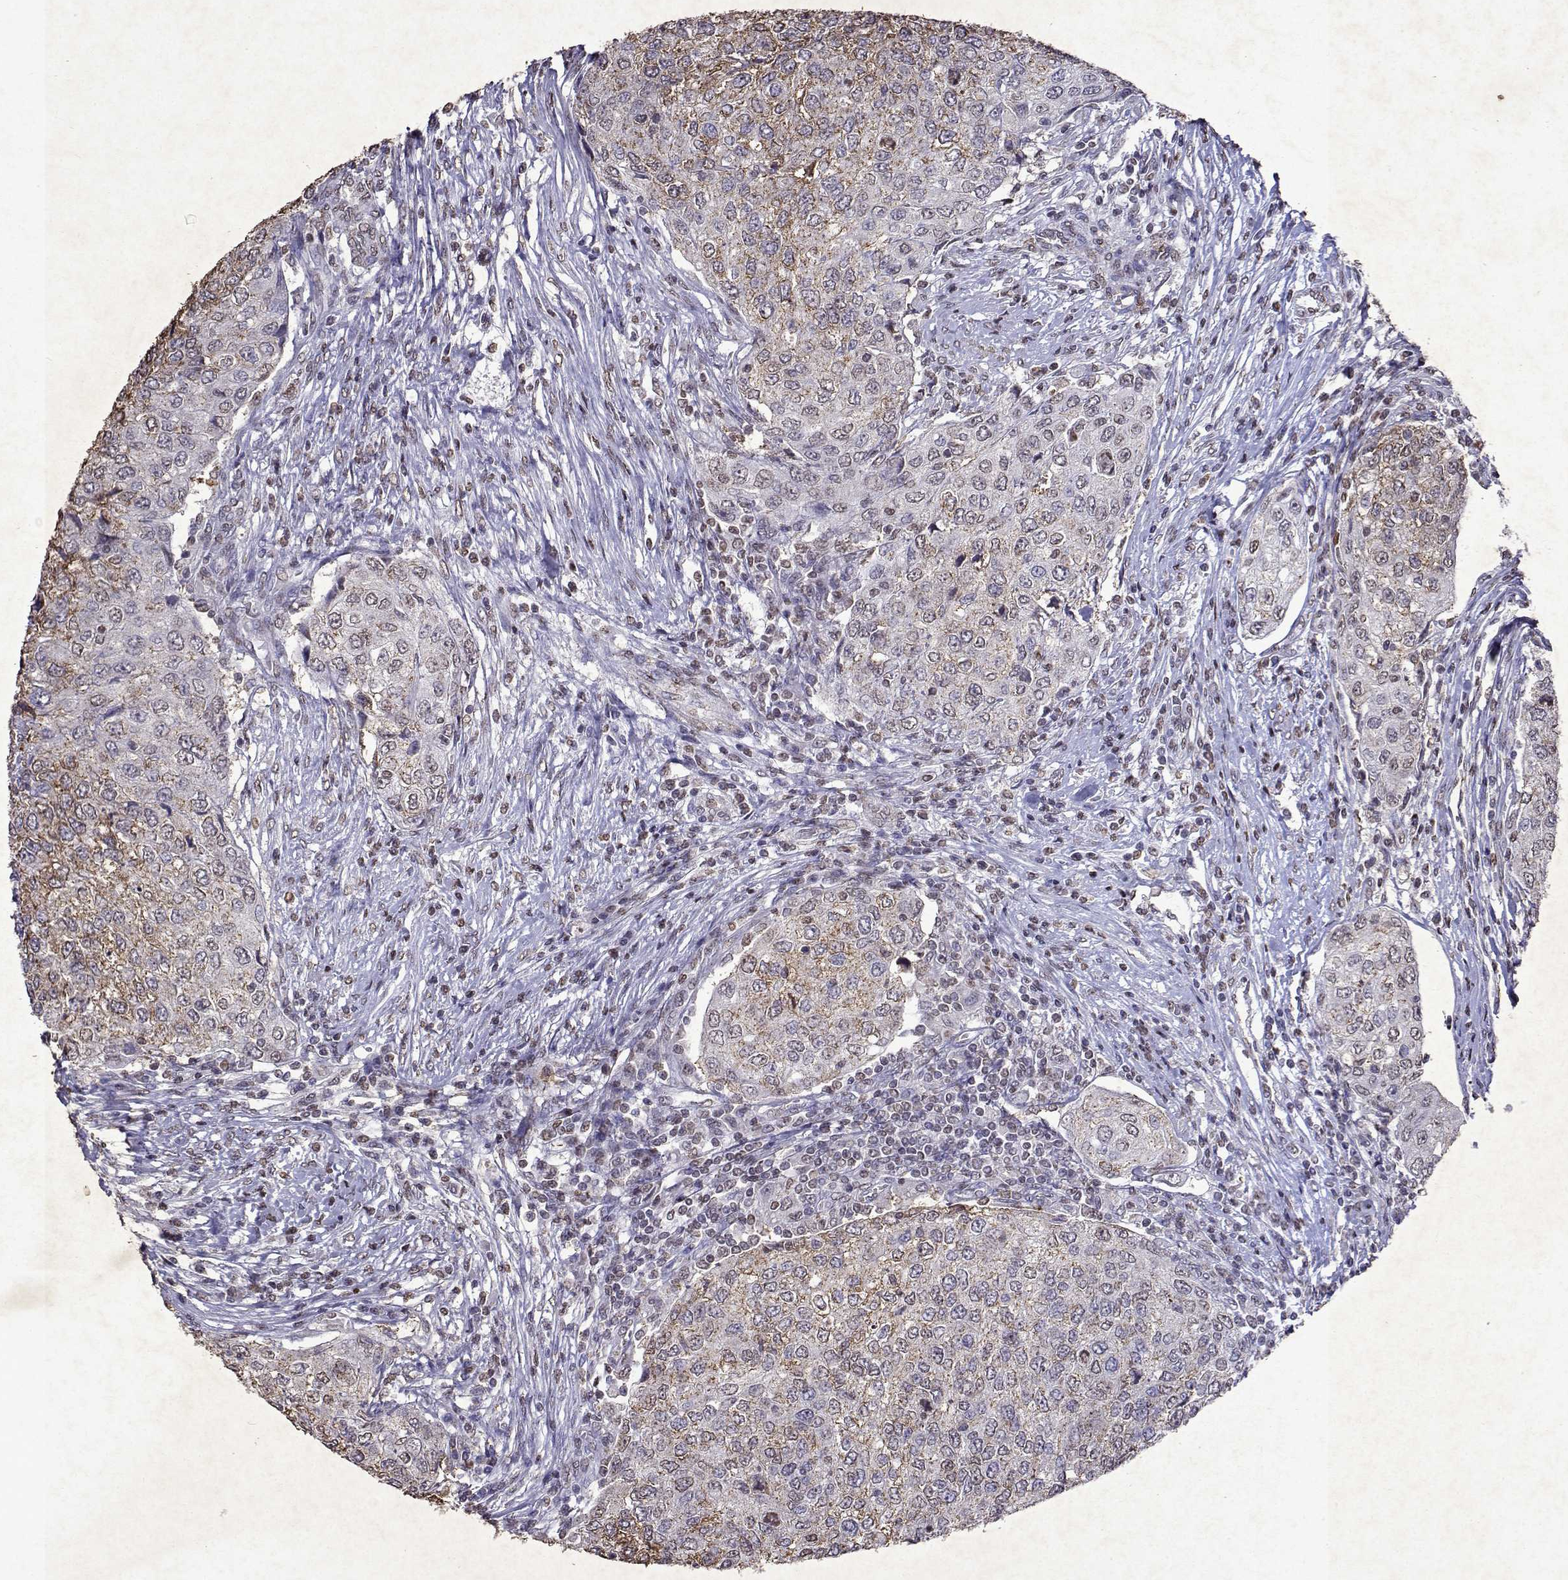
{"staining": {"intensity": "moderate", "quantity": "25%-75%", "location": "cytoplasmic/membranous"}, "tissue": "urothelial cancer", "cell_type": "Tumor cells", "image_type": "cancer", "snomed": [{"axis": "morphology", "description": "Urothelial carcinoma, High grade"}, {"axis": "topography", "description": "Urinary bladder"}], "caption": "Immunohistochemical staining of urothelial carcinoma (high-grade) demonstrates medium levels of moderate cytoplasmic/membranous expression in about 25%-75% of tumor cells. The staining was performed using DAB, with brown indicating positive protein expression. Nuclei are stained blue with hematoxylin.", "gene": "DUSP28", "patient": {"sex": "female", "age": 78}}